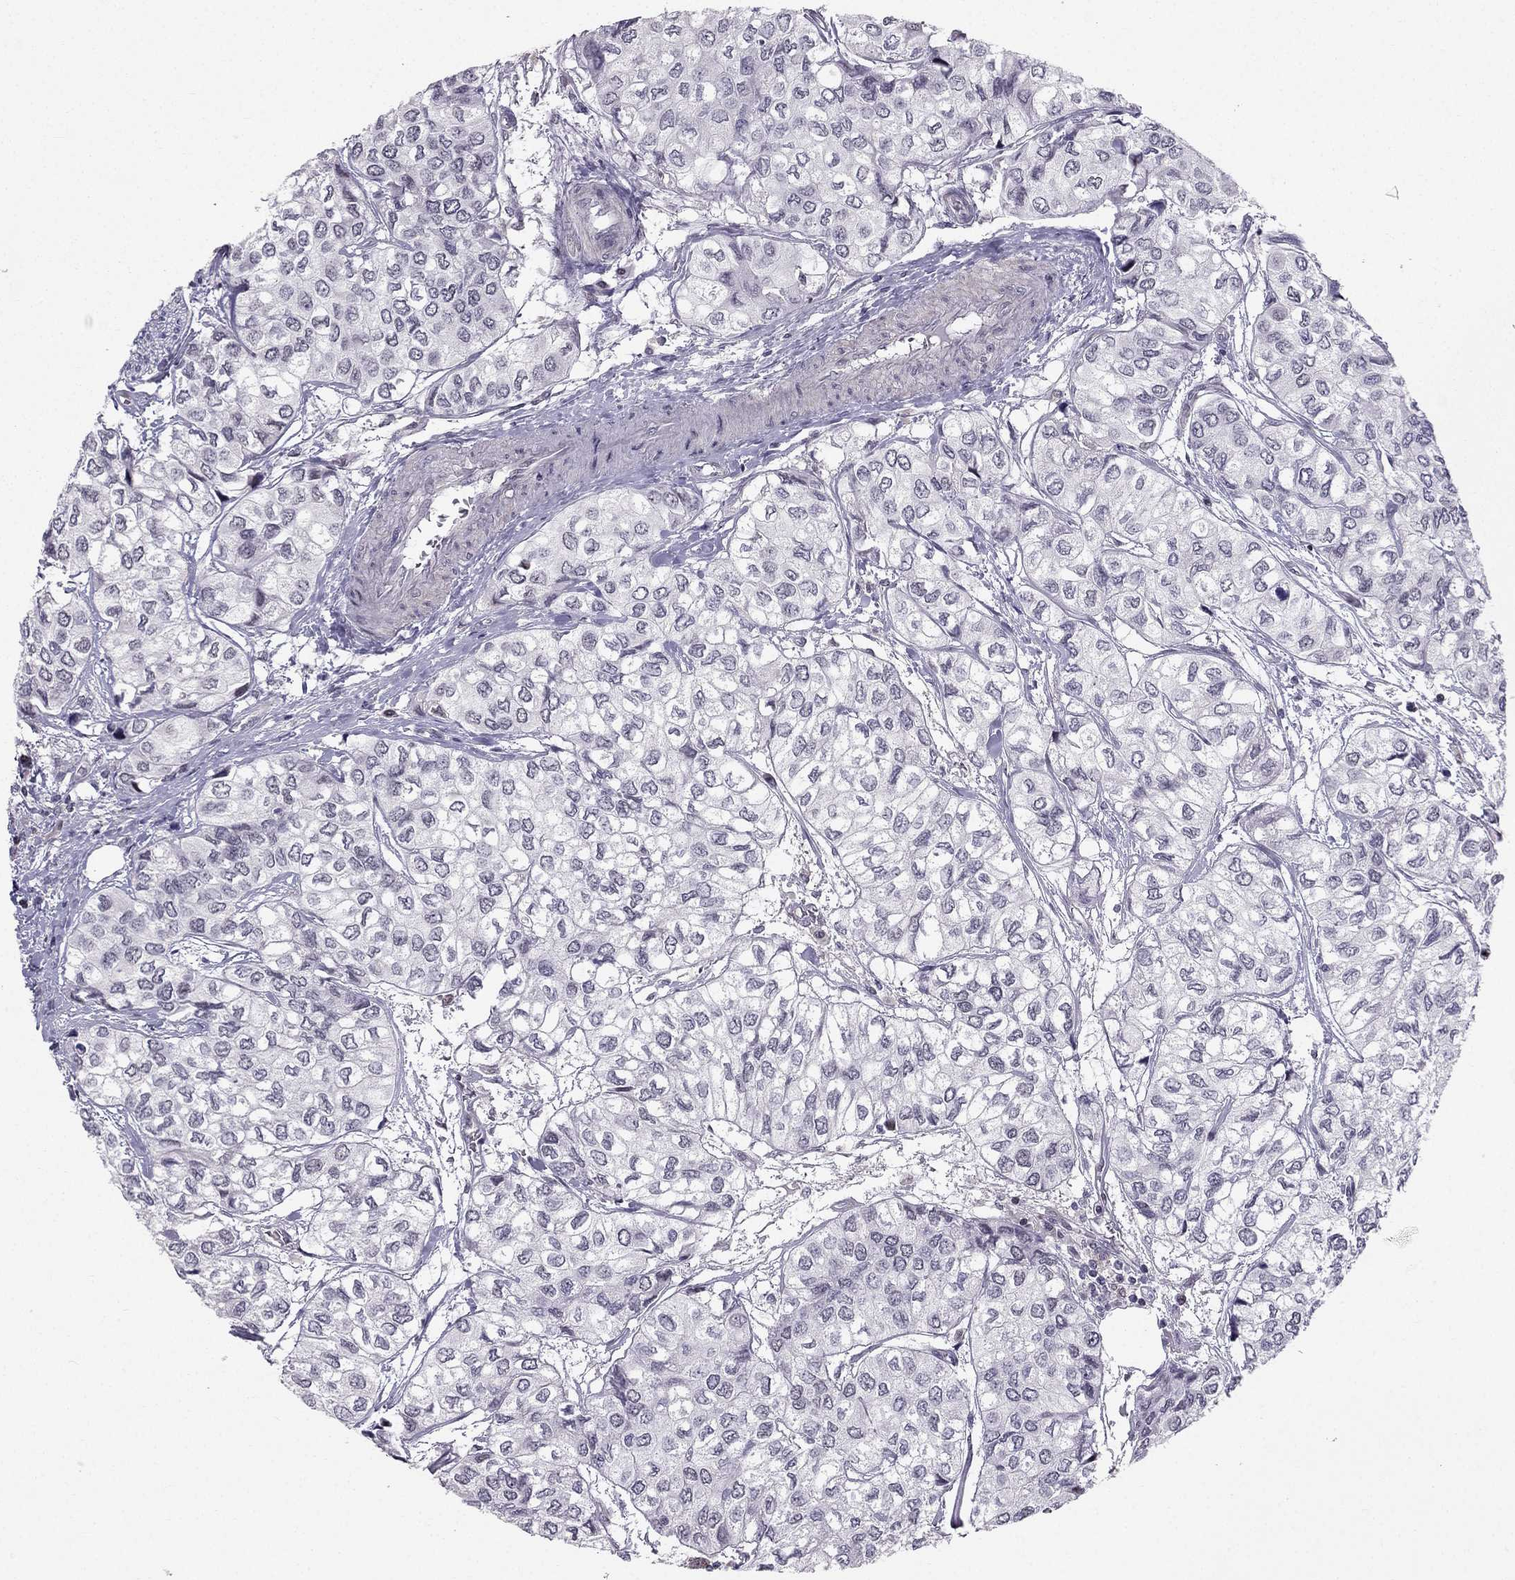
{"staining": {"intensity": "negative", "quantity": "none", "location": "none"}, "tissue": "urothelial cancer", "cell_type": "Tumor cells", "image_type": "cancer", "snomed": [{"axis": "morphology", "description": "Urothelial carcinoma, High grade"}, {"axis": "topography", "description": "Urinary bladder"}], "caption": "This image is of urothelial cancer stained with immunohistochemistry to label a protein in brown with the nuclei are counter-stained blue. There is no expression in tumor cells.", "gene": "RPRD2", "patient": {"sex": "male", "age": 73}}